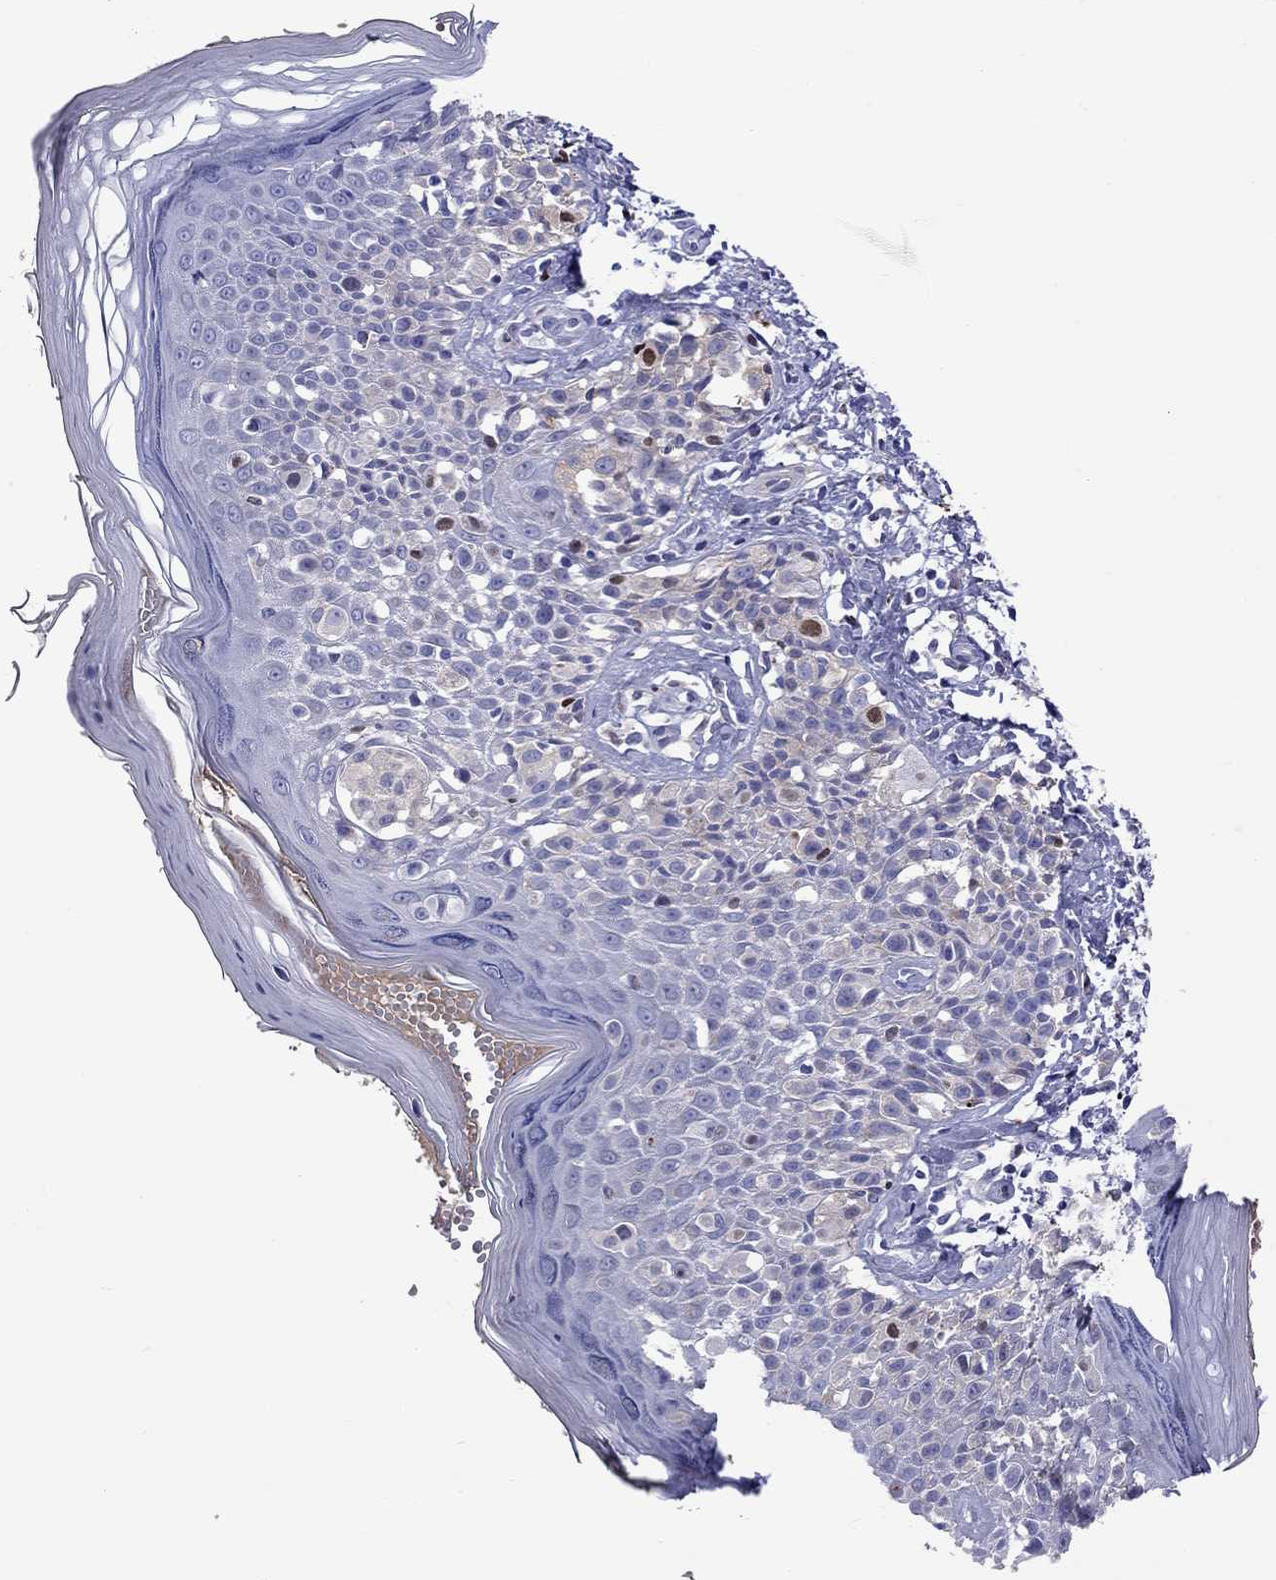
{"staining": {"intensity": "negative", "quantity": "none", "location": "none"}, "tissue": "melanoma", "cell_type": "Tumor cells", "image_type": "cancer", "snomed": [{"axis": "morphology", "description": "Malignant melanoma, NOS"}, {"axis": "topography", "description": "Skin"}], "caption": "This photomicrograph is of melanoma stained with immunohistochemistry to label a protein in brown with the nuclei are counter-stained blue. There is no expression in tumor cells.", "gene": "SERPINA3", "patient": {"sex": "female", "age": 73}}